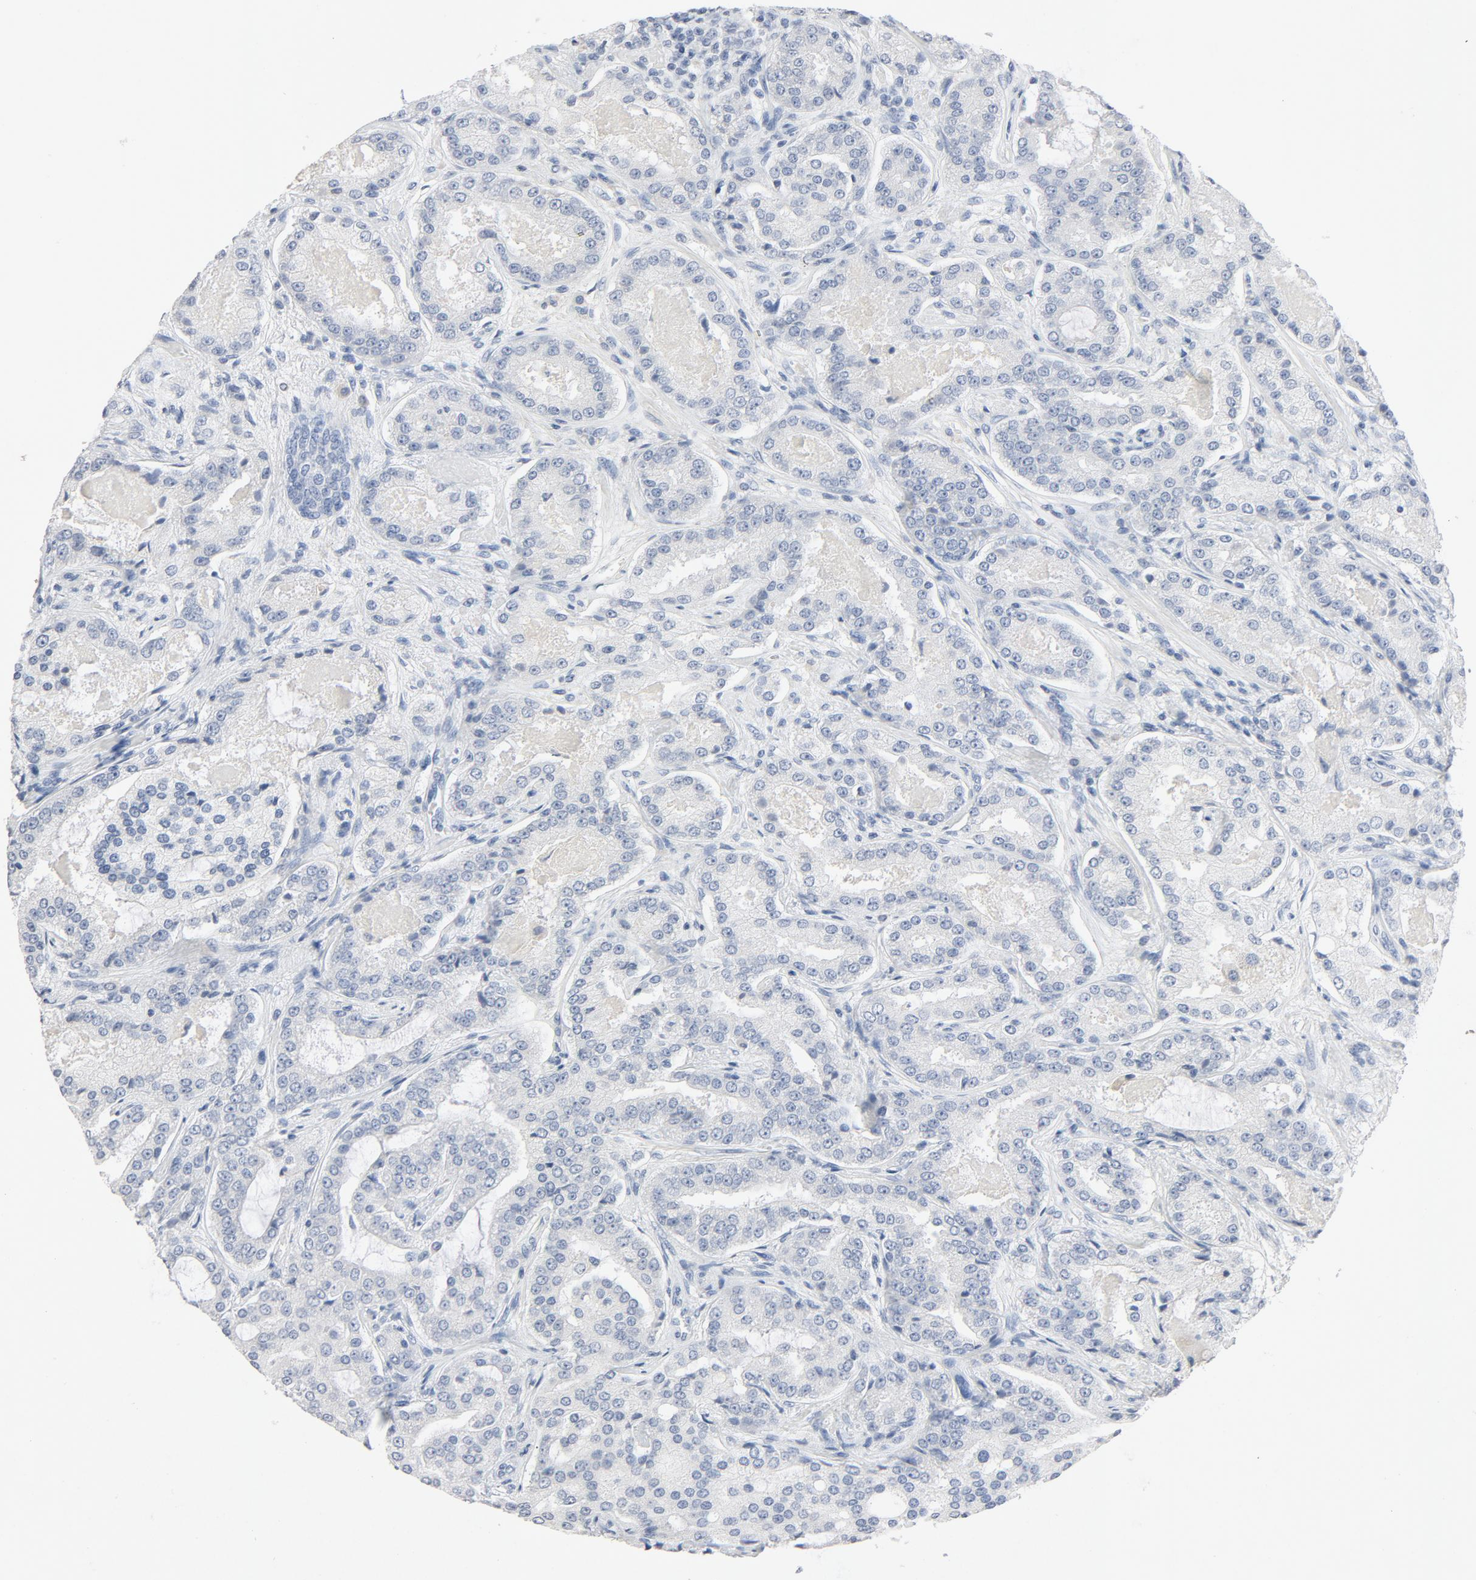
{"staining": {"intensity": "negative", "quantity": "none", "location": "none"}, "tissue": "prostate cancer", "cell_type": "Tumor cells", "image_type": "cancer", "snomed": [{"axis": "morphology", "description": "Adenocarcinoma, High grade"}, {"axis": "topography", "description": "Prostate"}], "caption": "Prostate high-grade adenocarcinoma was stained to show a protein in brown. There is no significant expression in tumor cells. (Brightfield microscopy of DAB IHC at high magnification).", "gene": "ZCCHC13", "patient": {"sex": "male", "age": 72}}